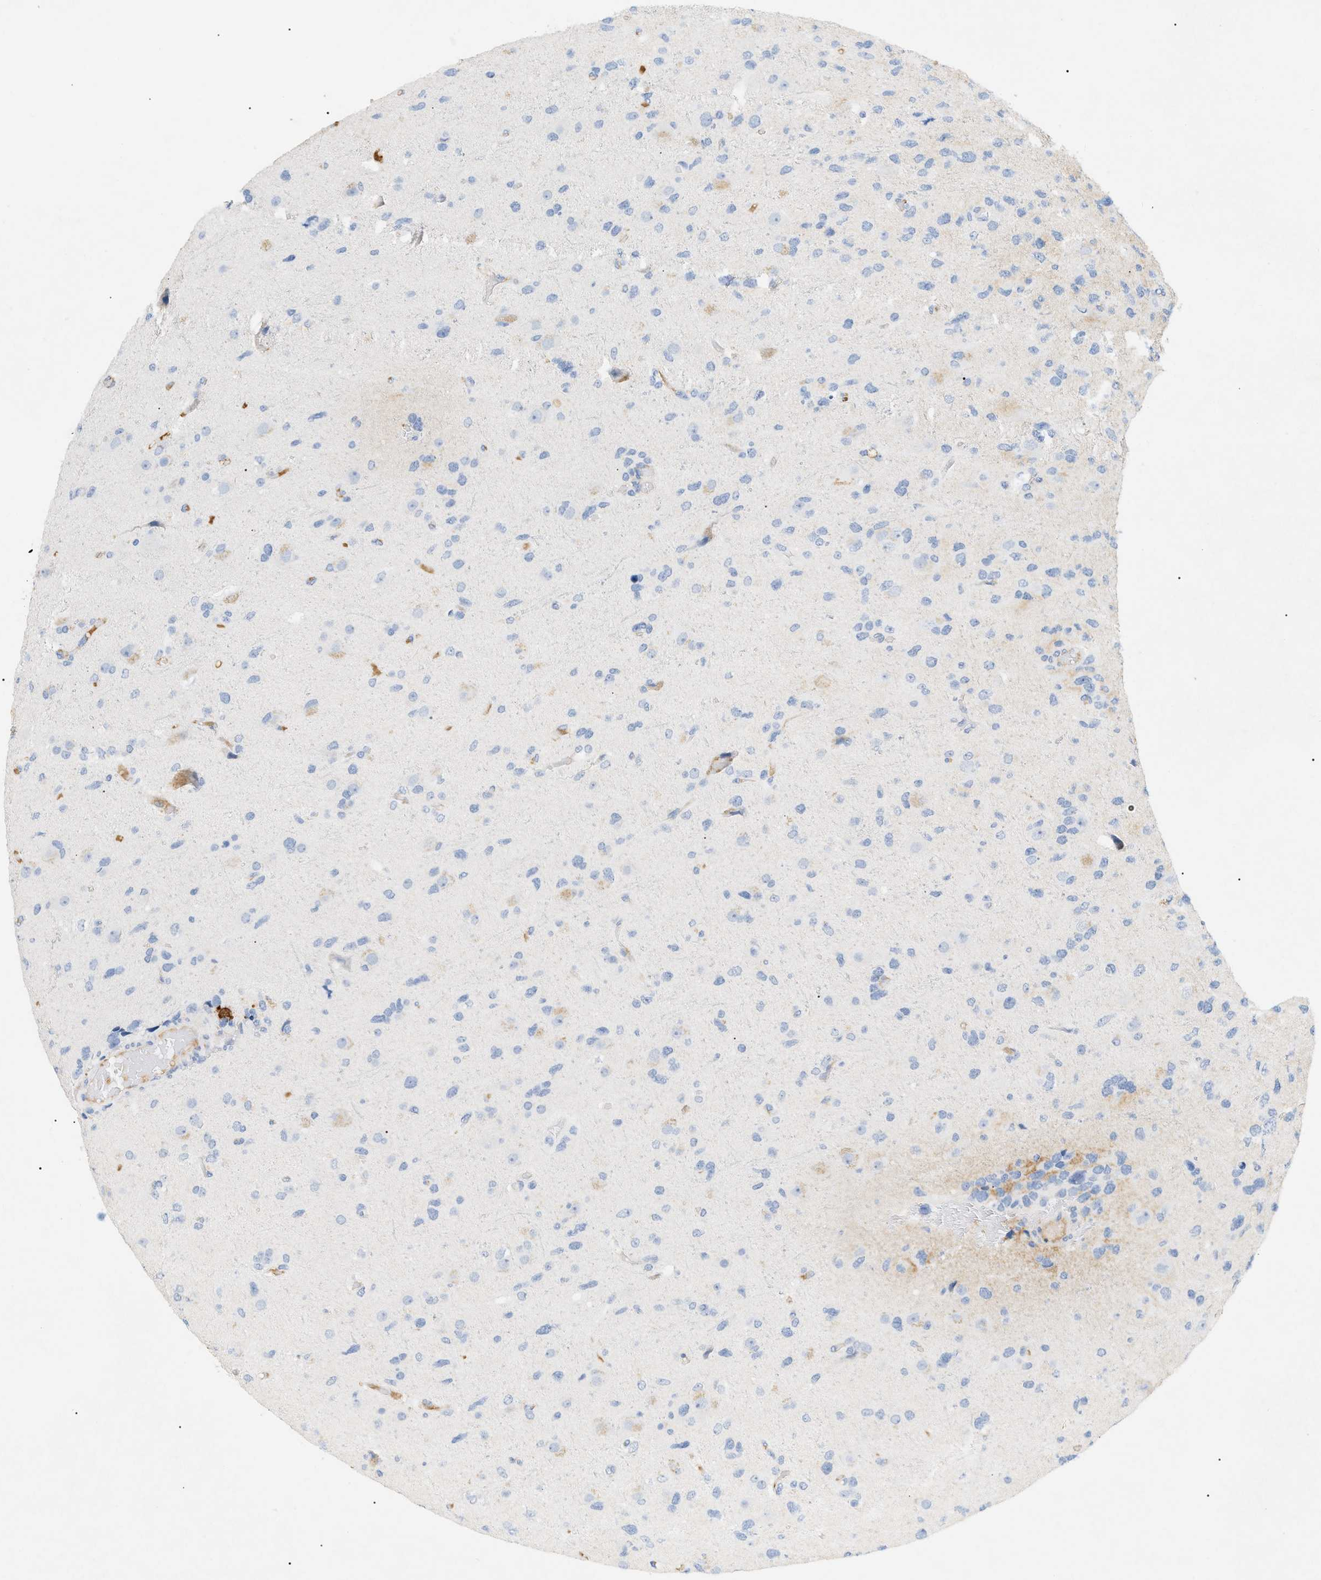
{"staining": {"intensity": "weak", "quantity": "<25%", "location": "cytoplasmic/membranous"}, "tissue": "glioma", "cell_type": "Tumor cells", "image_type": "cancer", "snomed": [{"axis": "morphology", "description": "Glioma, malignant, High grade"}, {"axis": "topography", "description": "Brain"}], "caption": "This is a photomicrograph of immunohistochemistry staining of glioma, which shows no expression in tumor cells.", "gene": "CFH", "patient": {"sex": "female", "age": 58}}